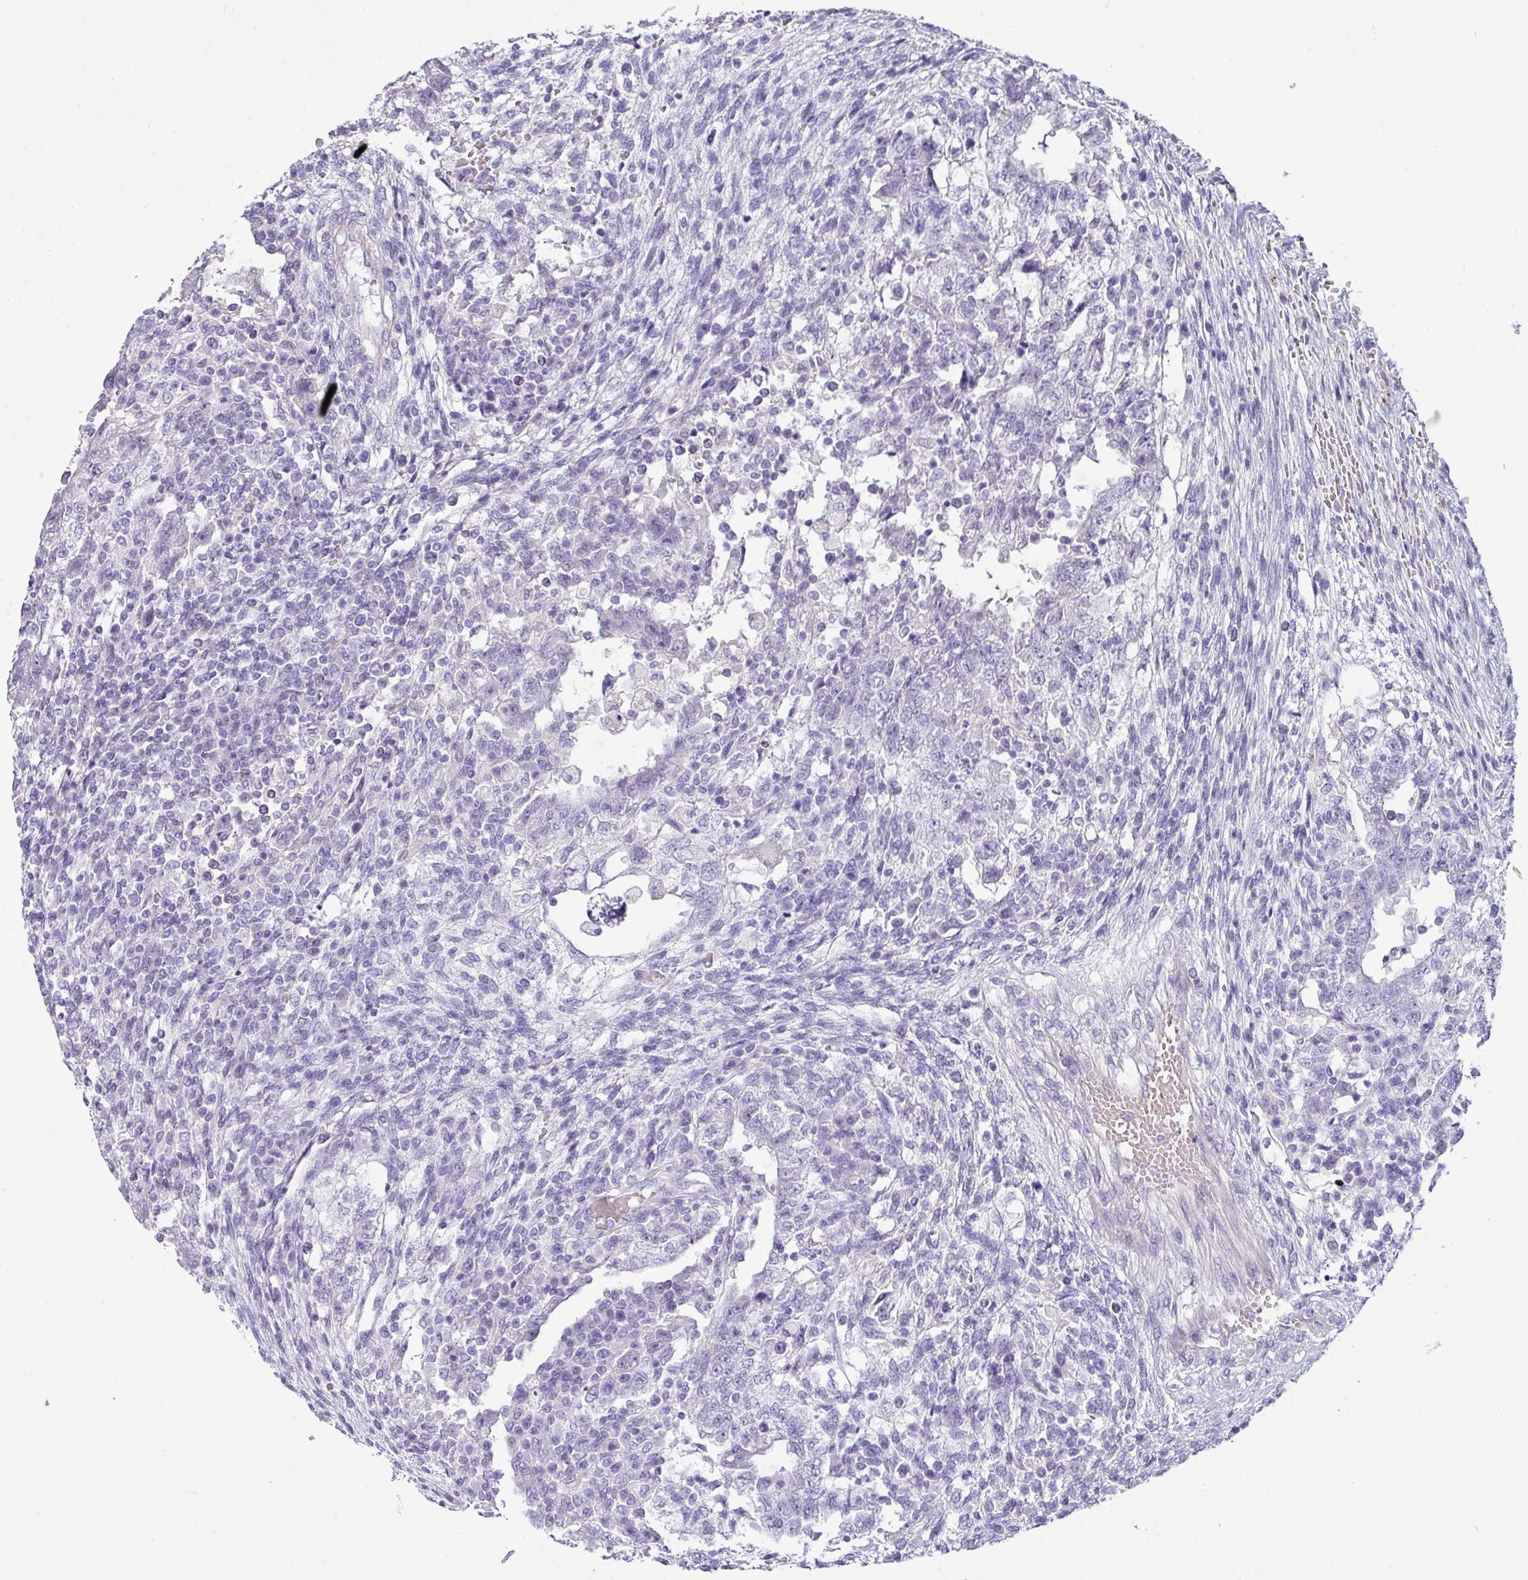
{"staining": {"intensity": "negative", "quantity": "none", "location": "none"}, "tissue": "testis cancer", "cell_type": "Tumor cells", "image_type": "cancer", "snomed": [{"axis": "morphology", "description": "Carcinoma, Embryonal, NOS"}, {"axis": "topography", "description": "Testis"}], "caption": "Immunohistochemistry photomicrograph of testis embryonal carcinoma stained for a protein (brown), which exhibits no positivity in tumor cells. (DAB (3,3'-diaminobenzidine) immunohistochemistry visualized using brightfield microscopy, high magnification).", "gene": "VCX2", "patient": {"sex": "male", "age": 26}}